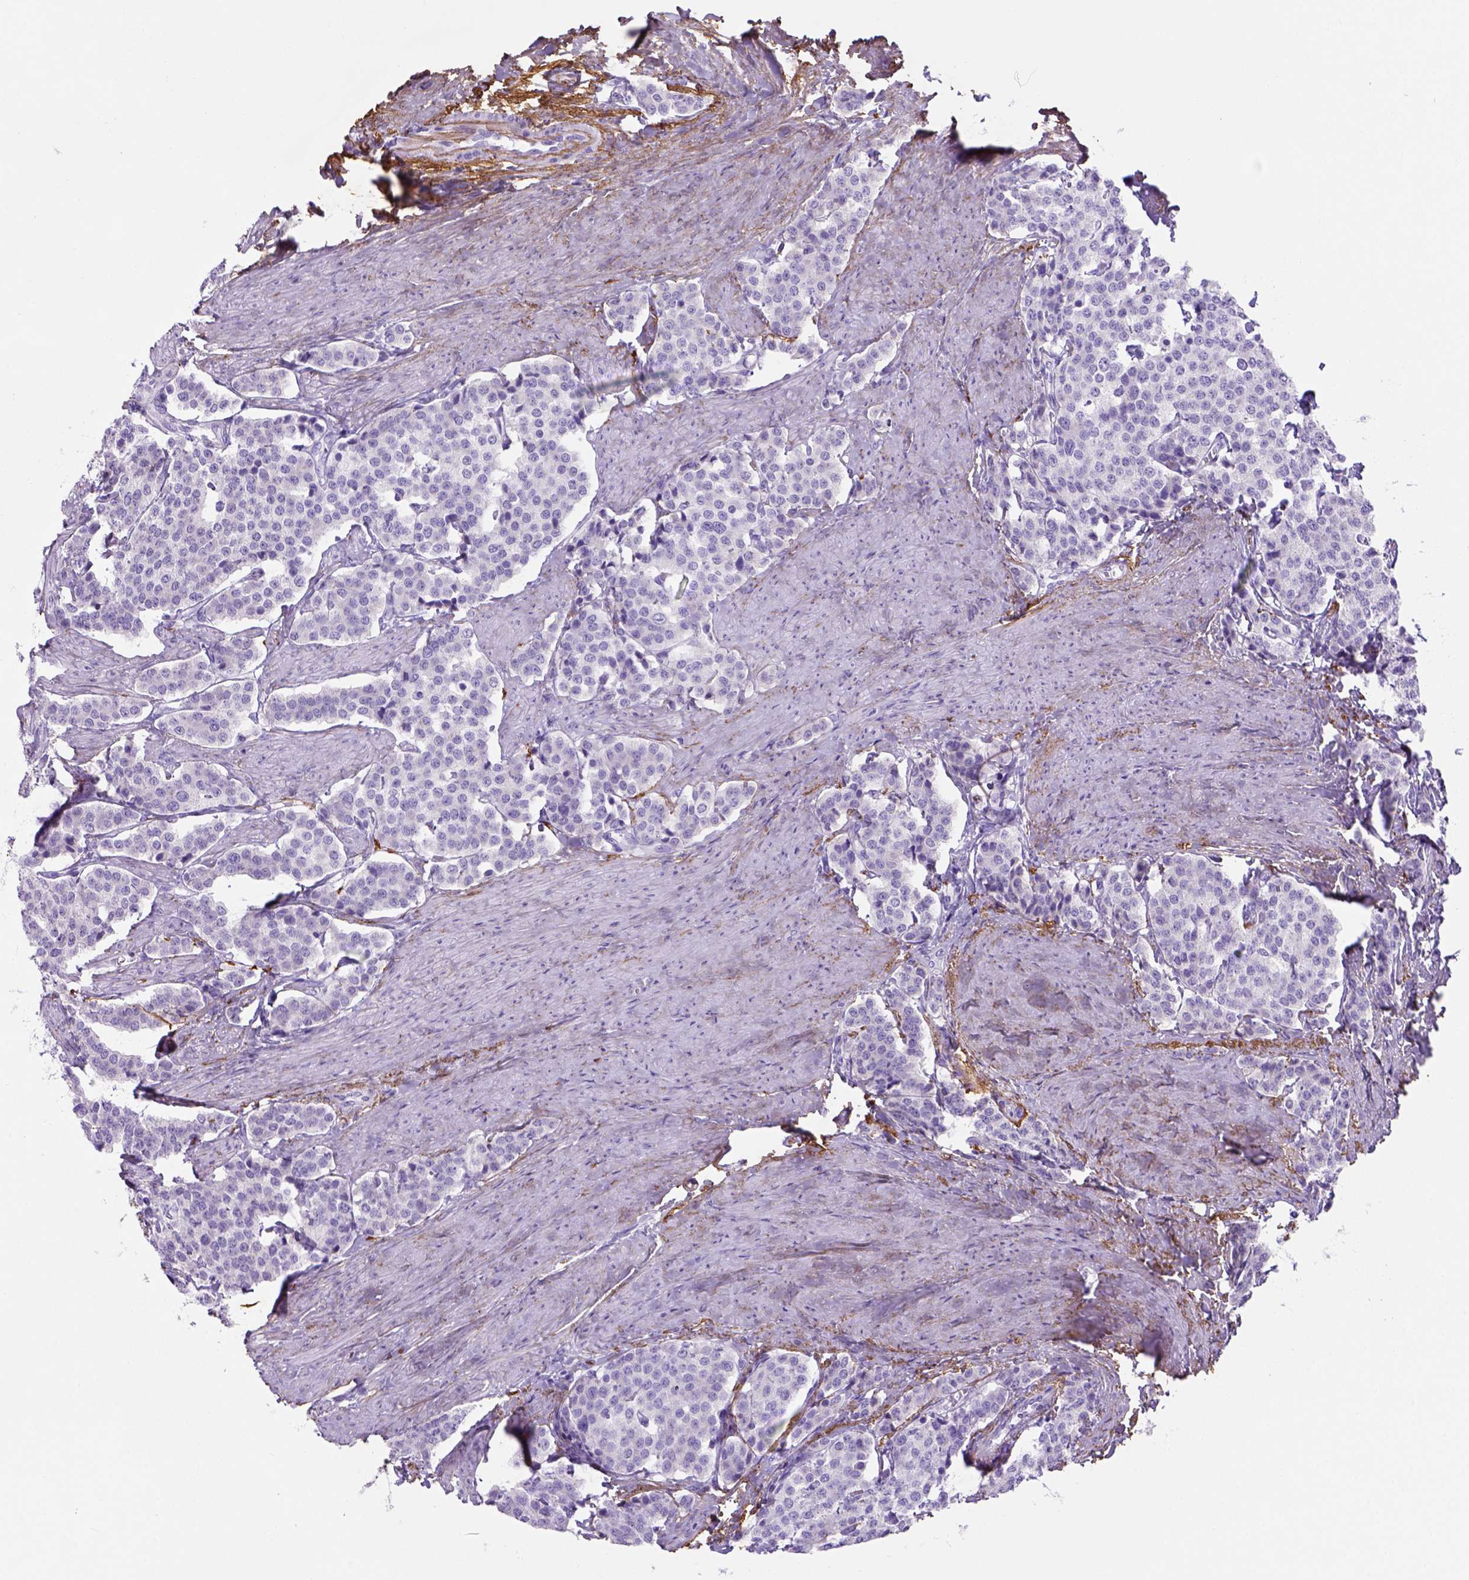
{"staining": {"intensity": "negative", "quantity": "none", "location": "none"}, "tissue": "carcinoid", "cell_type": "Tumor cells", "image_type": "cancer", "snomed": [{"axis": "morphology", "description": "Carcinoid, malignant, NOS"}, {"axis": "topography", "description": "Small intestine"}], "caption": "DAB (3,3'-diaminobenzidine) immunohistochemical staining of carcinoid reveals no significant expression in tumor cells.", "gene": "SIRPD", "patient": {"sex": "female", "age": 58}}